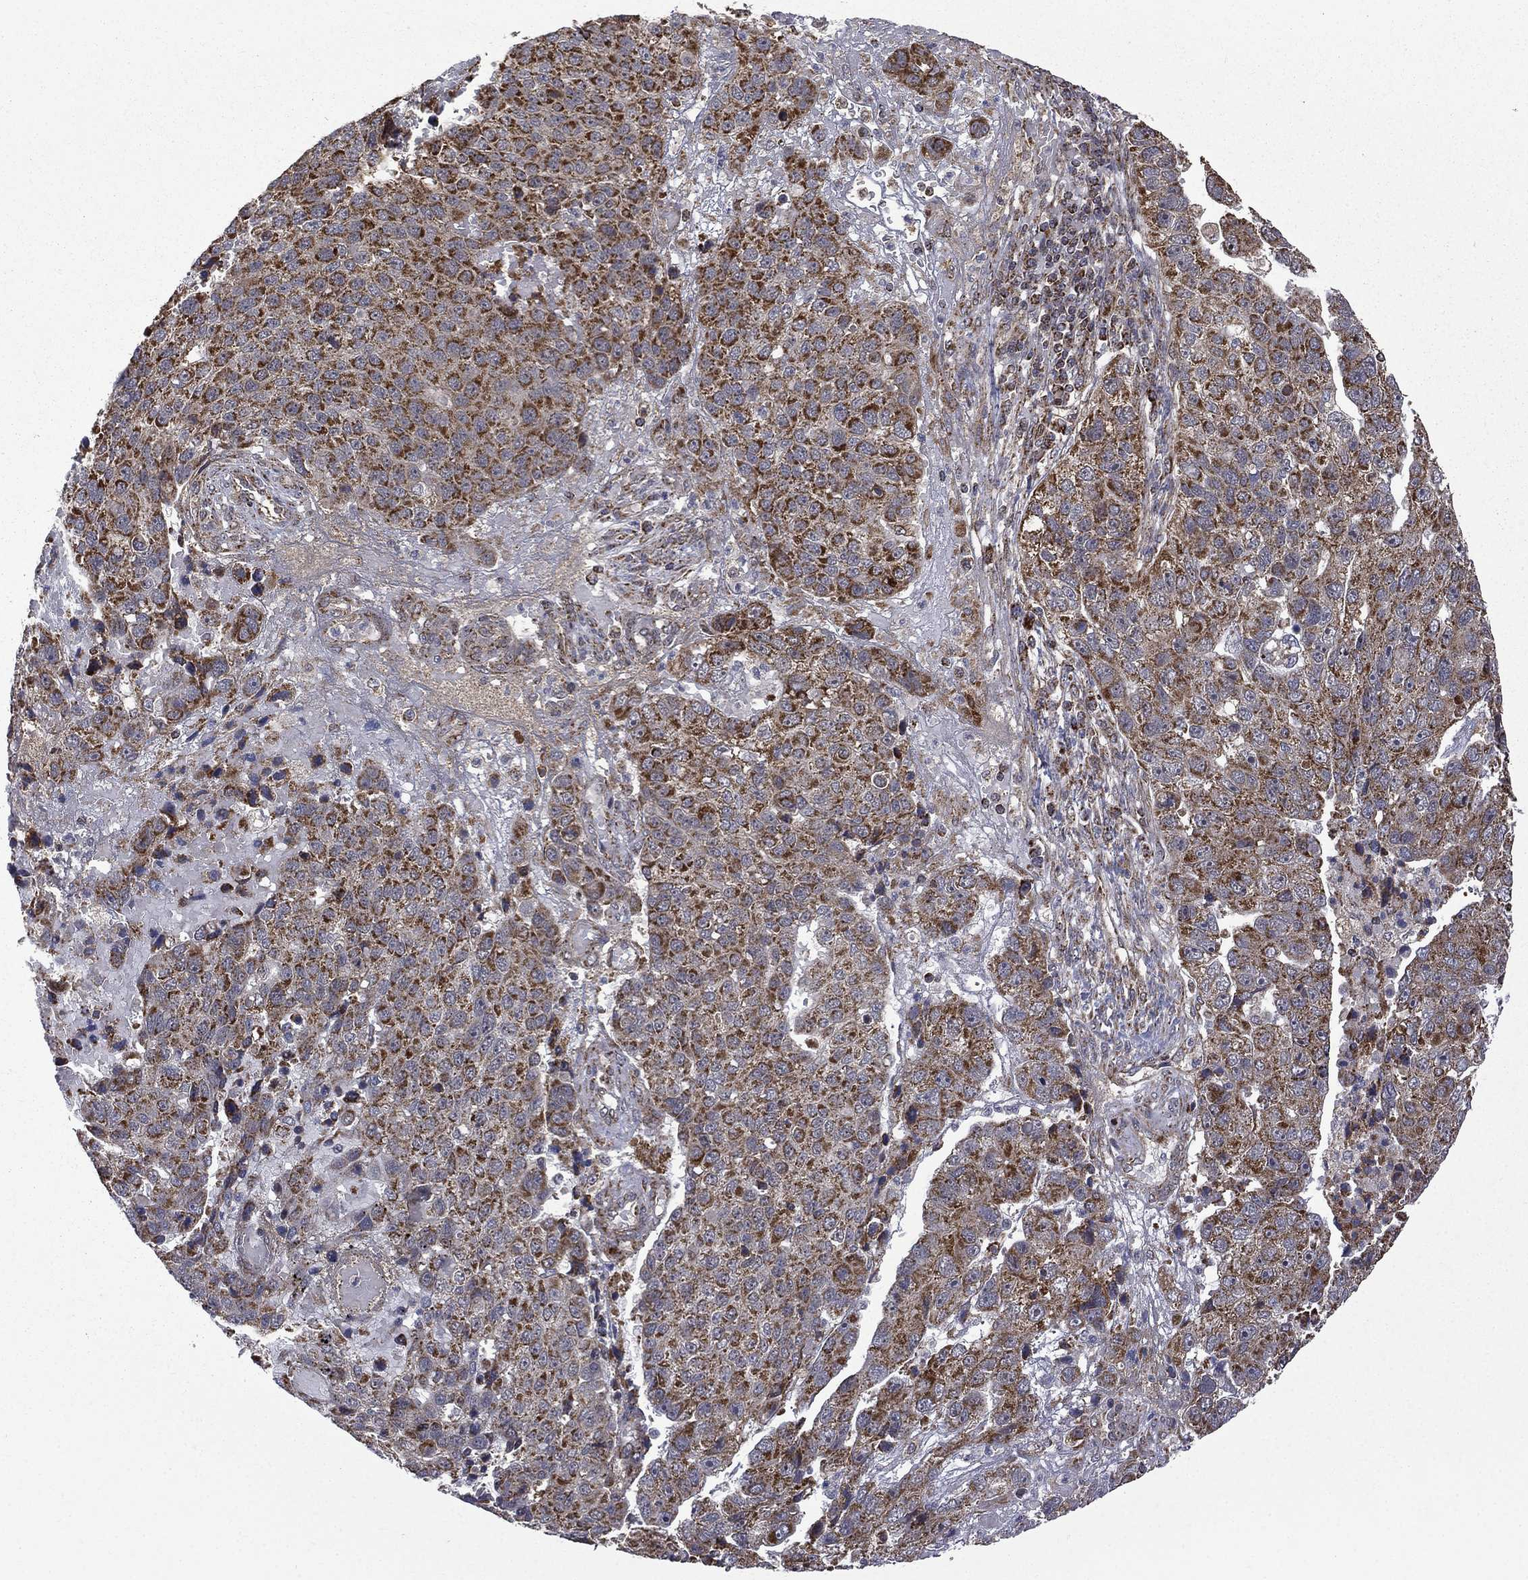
{"staining": {"intensity": "moderate", "quantity": ">75%", "location": "cytoplasmic/membranous"}, "tissue": "pancreatic cancer", "cell_type": "Tumor cells", "image_type": "cancer", "snomed": [{"axis": "morphology", "description": "Adenocarcinoma, NOS"}, {"axis": "topography", "description": "Pancreas"}], "caption": "Immunohistochemical staining of human pancreatic cancer (adenocarcinoma) shows medium levels of moderate cytoplasmic/membranous protein positivity in approximately >75% of tumor cells.", "gene": "GIMAP6", "patient": {"sex": "female", "age": 61}}